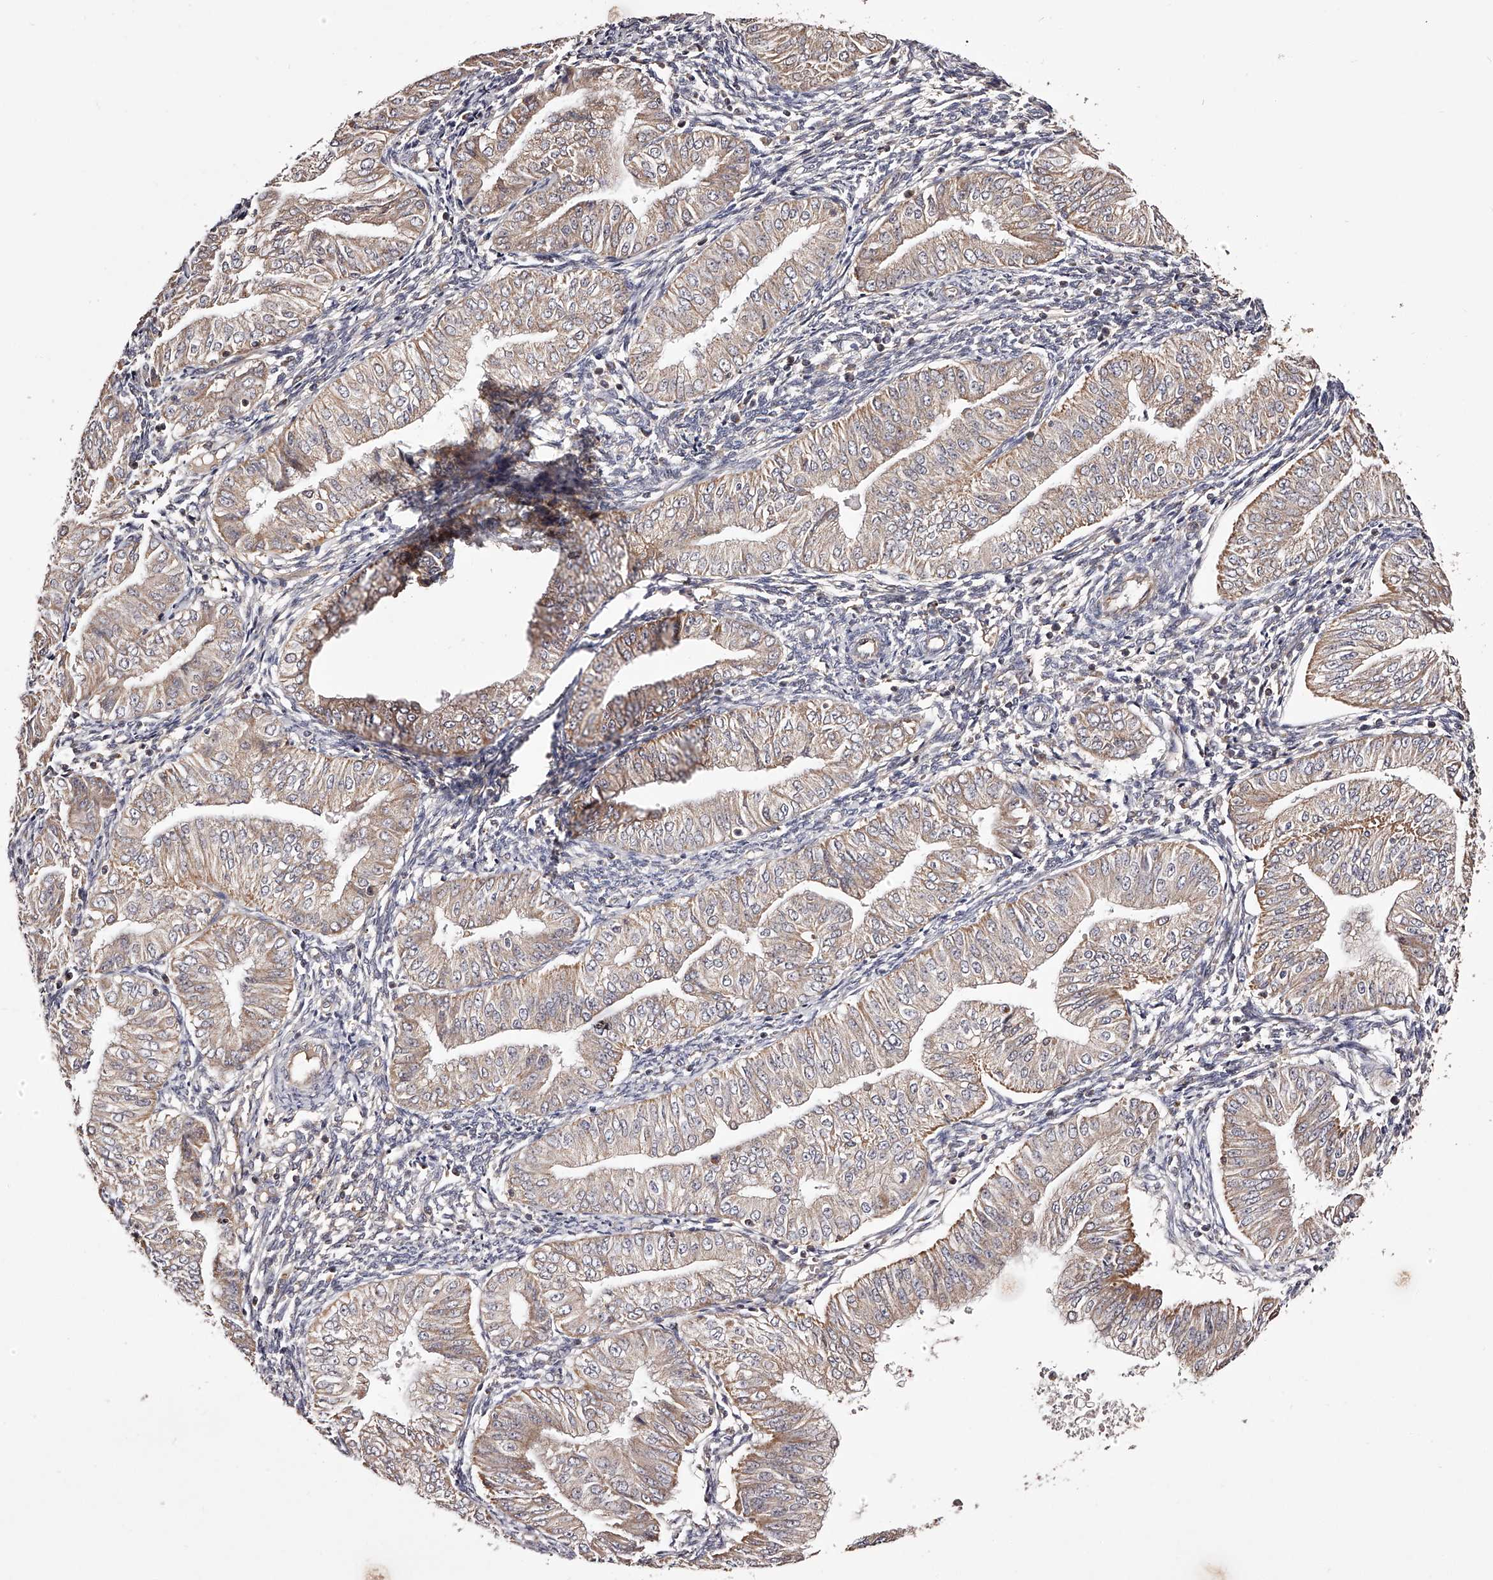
{"staining": {"intensity": "weak", "quantity": ">75%", "location": "cytoplasmic/membranous"}, "tissue": "endometrial cancer", "cell_type": "Tumor cells", "image_type": "cancer", "snomed": [{"axis": "morphology", "description": "Normal tissue, NOS"}, {"axis": "morphology", "description": "Adenocarcinoma, NOS"}, {"axis": "topography", "description": "Endometrium"}], "caption": "A high-resolution histopathology image shows immunohistochemistry (IHC) staining of endometrial cancer, which reveals weak cytoplasmic/membranous expression in about >75% of tumor cells.", "gene": "USP21", "patient": {"sex": "female", "age": 53}}